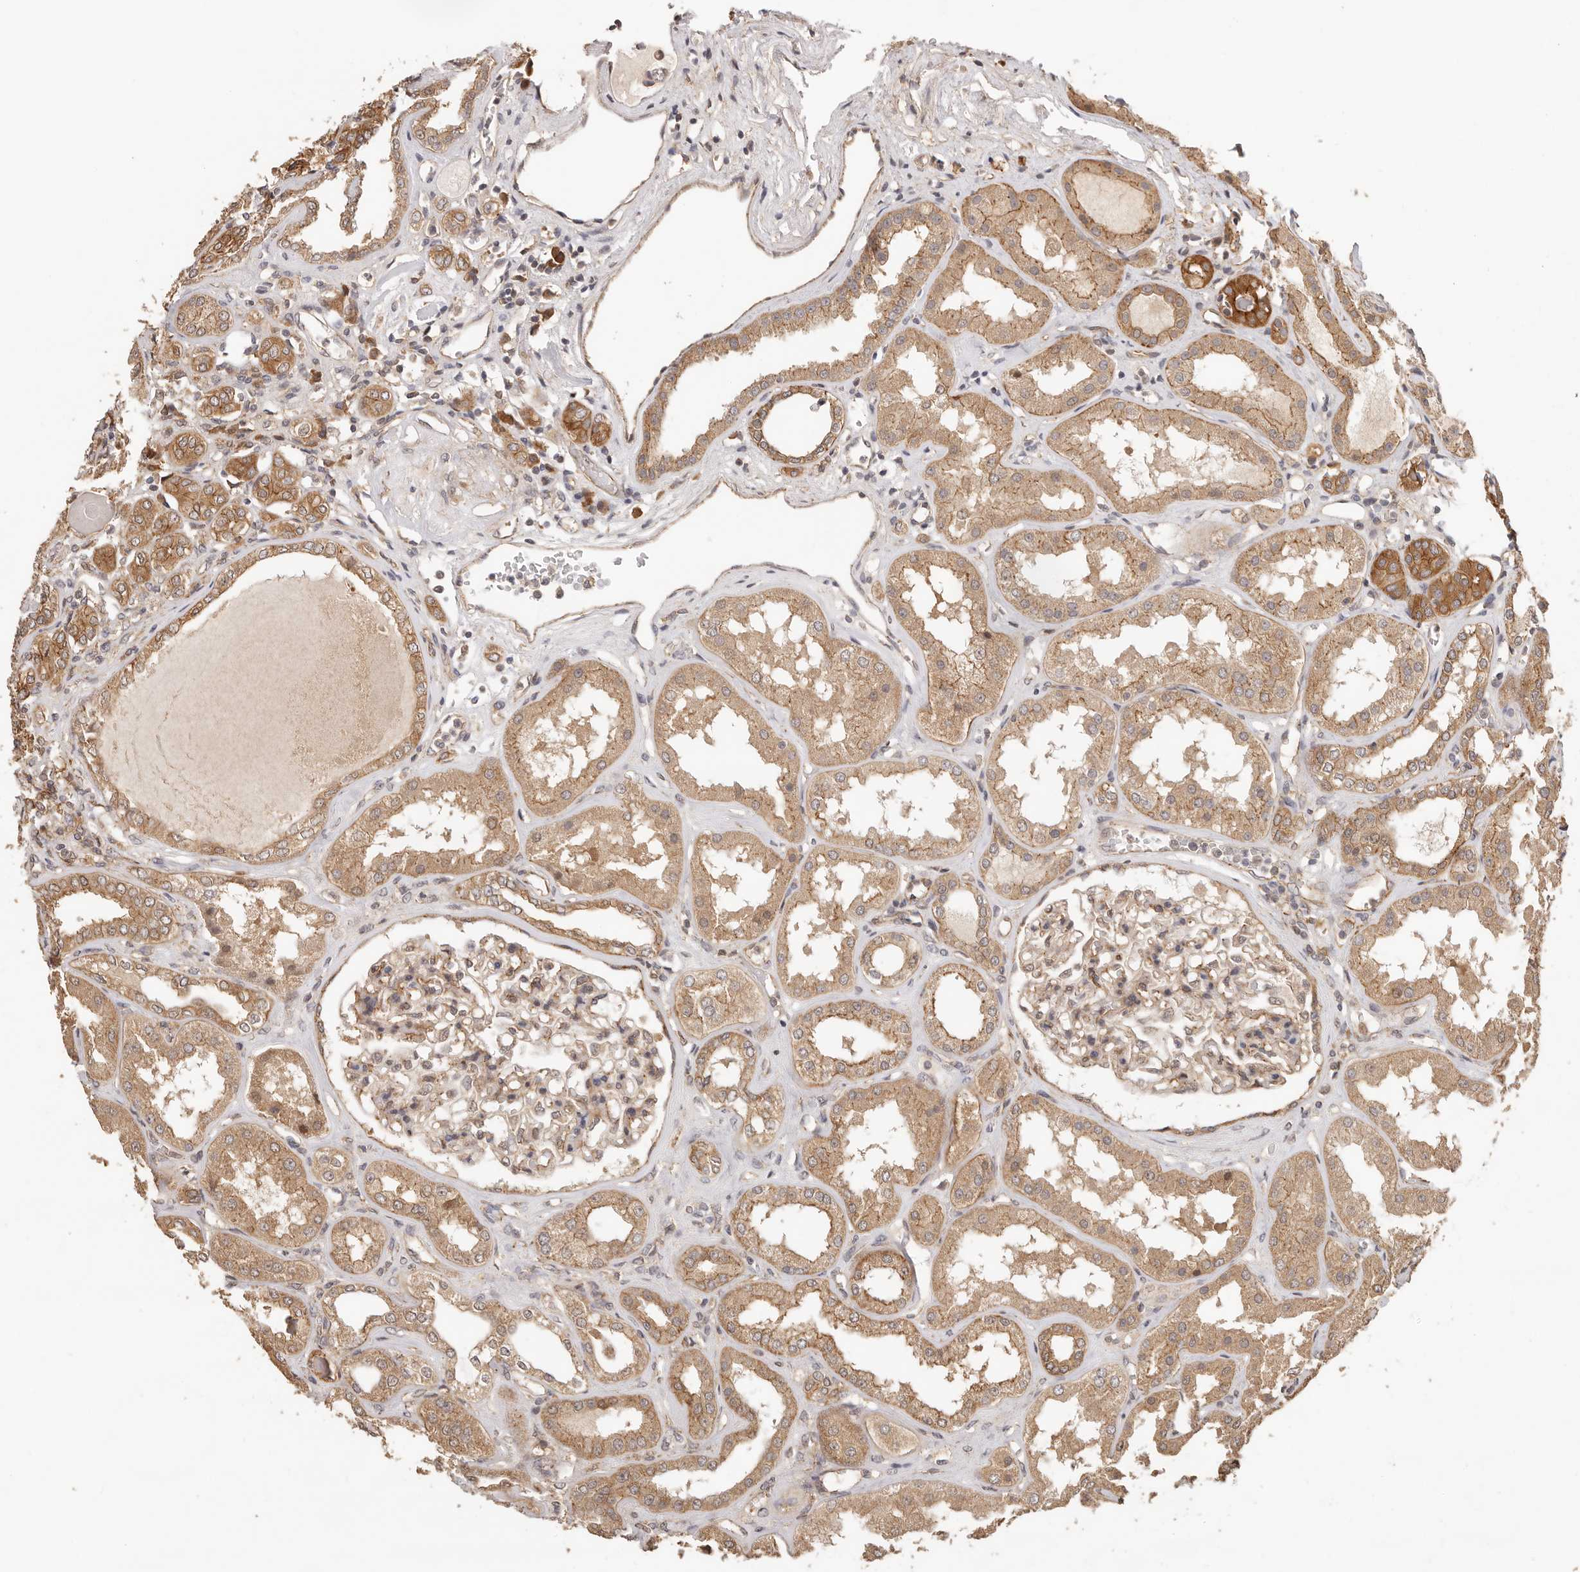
{"staining": {"intensity": "moderate", "quantity": ">75%", "location": "cytoplasmic/membranous"}, "tissue": "kidney", "cell_type": "Cells in glomeruli", "image_type": "normal", "snomed": [{"axis": "morphology", "description": "Normal tissue, NOS"}, {"axis": "topography", "description": "Kidney"}], "caption": "This is a micrograph of immunohistochemistry (IHC) staining of normal kidney, which shows moderate positivity in the cytoplasmic/membranous of cells in glomeruli.", "gene": "AFDN", "patient": {"sex": "female", "age": 56}}